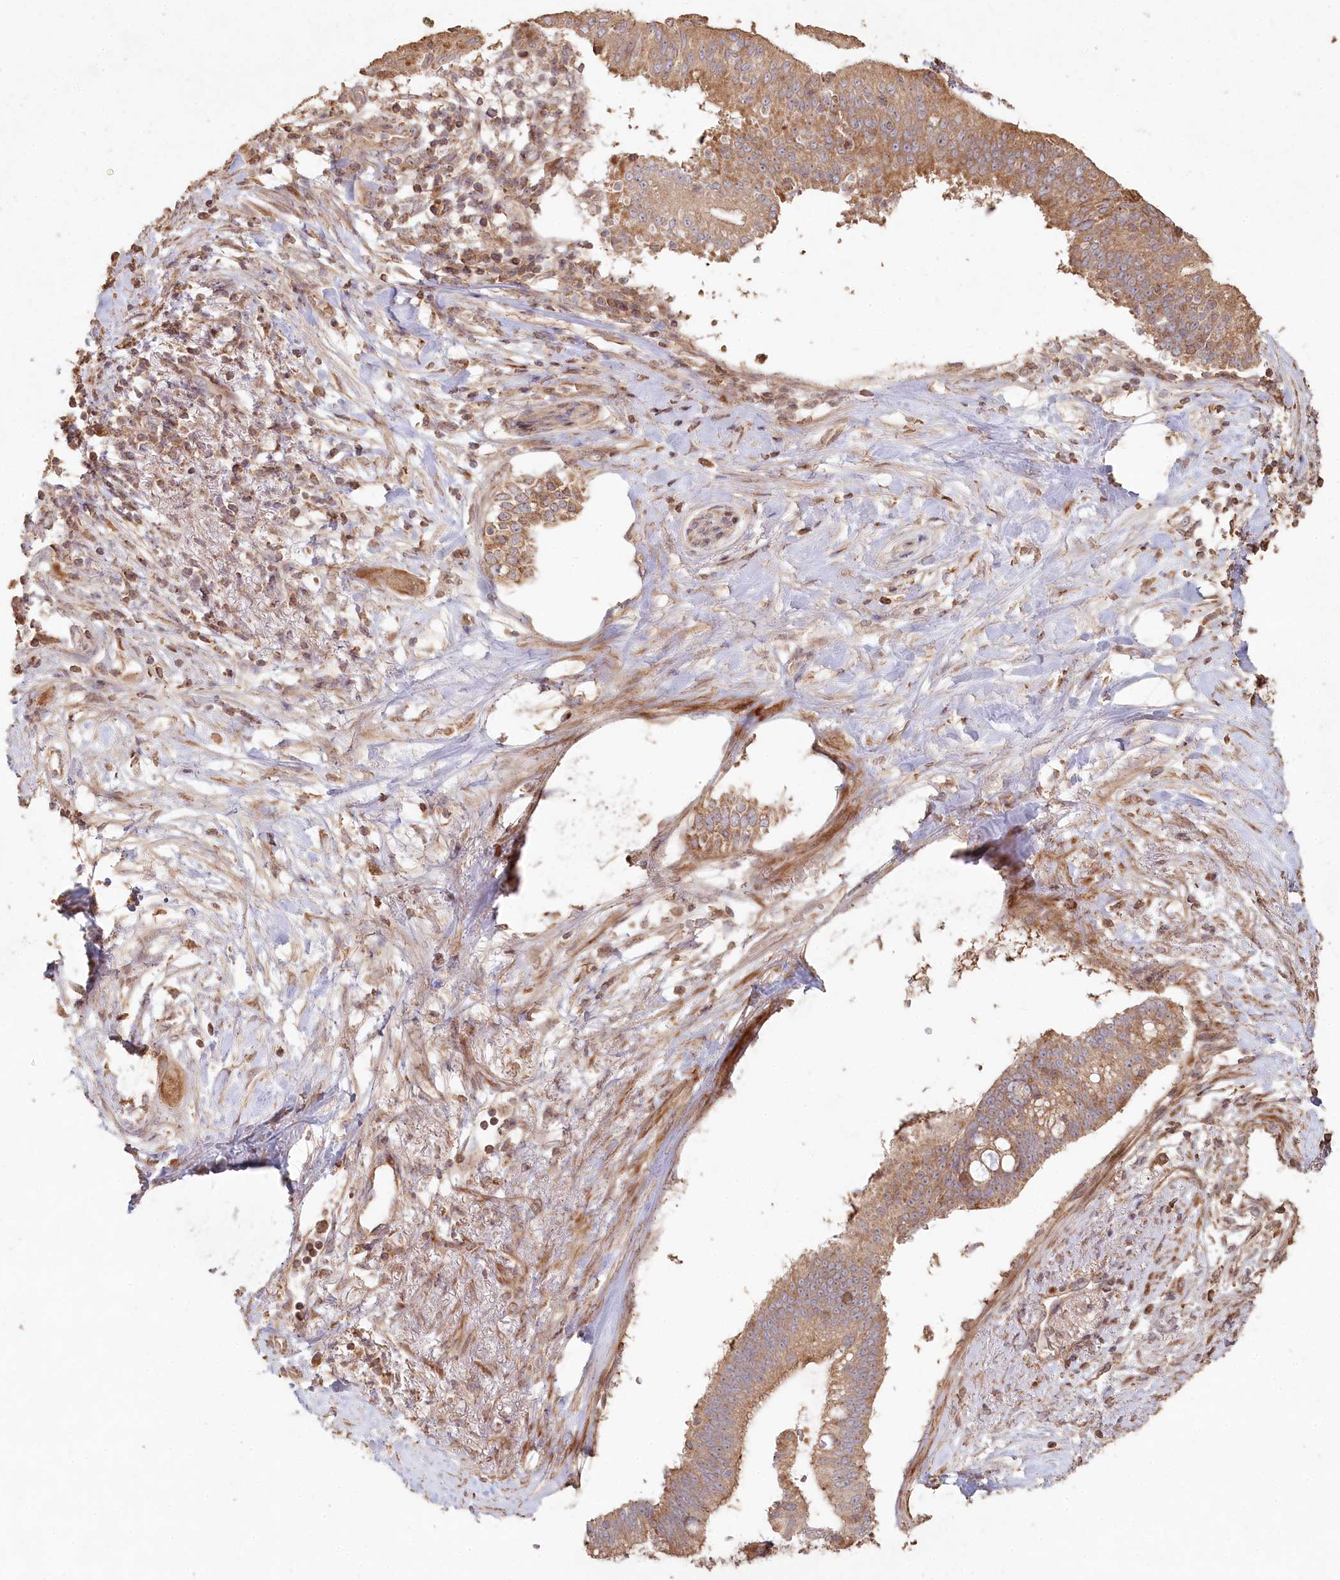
{"staining": {"intensity": "moderate", "quantity": ">75%", "location": "cytoplasmic/membranous"}, "tissue": "pancreatic cancer", "cell_type": "Tumor cells", "image_type": "cancer", "snomed": [{"axis": "morphology", "description": "Adenocarcinoma, NOS"}, {"axis": "topography", "description": "Pancreas"}], "caption": "Immunohistochemical staining of human pancreatic cancer (adenocarcinoma) displays medium levels of moderate cytoplasmic/membranous protein staining in about >75% of tumor cells.", "gene": "HAL", "patient": {"sex": "male", "age": 68}}